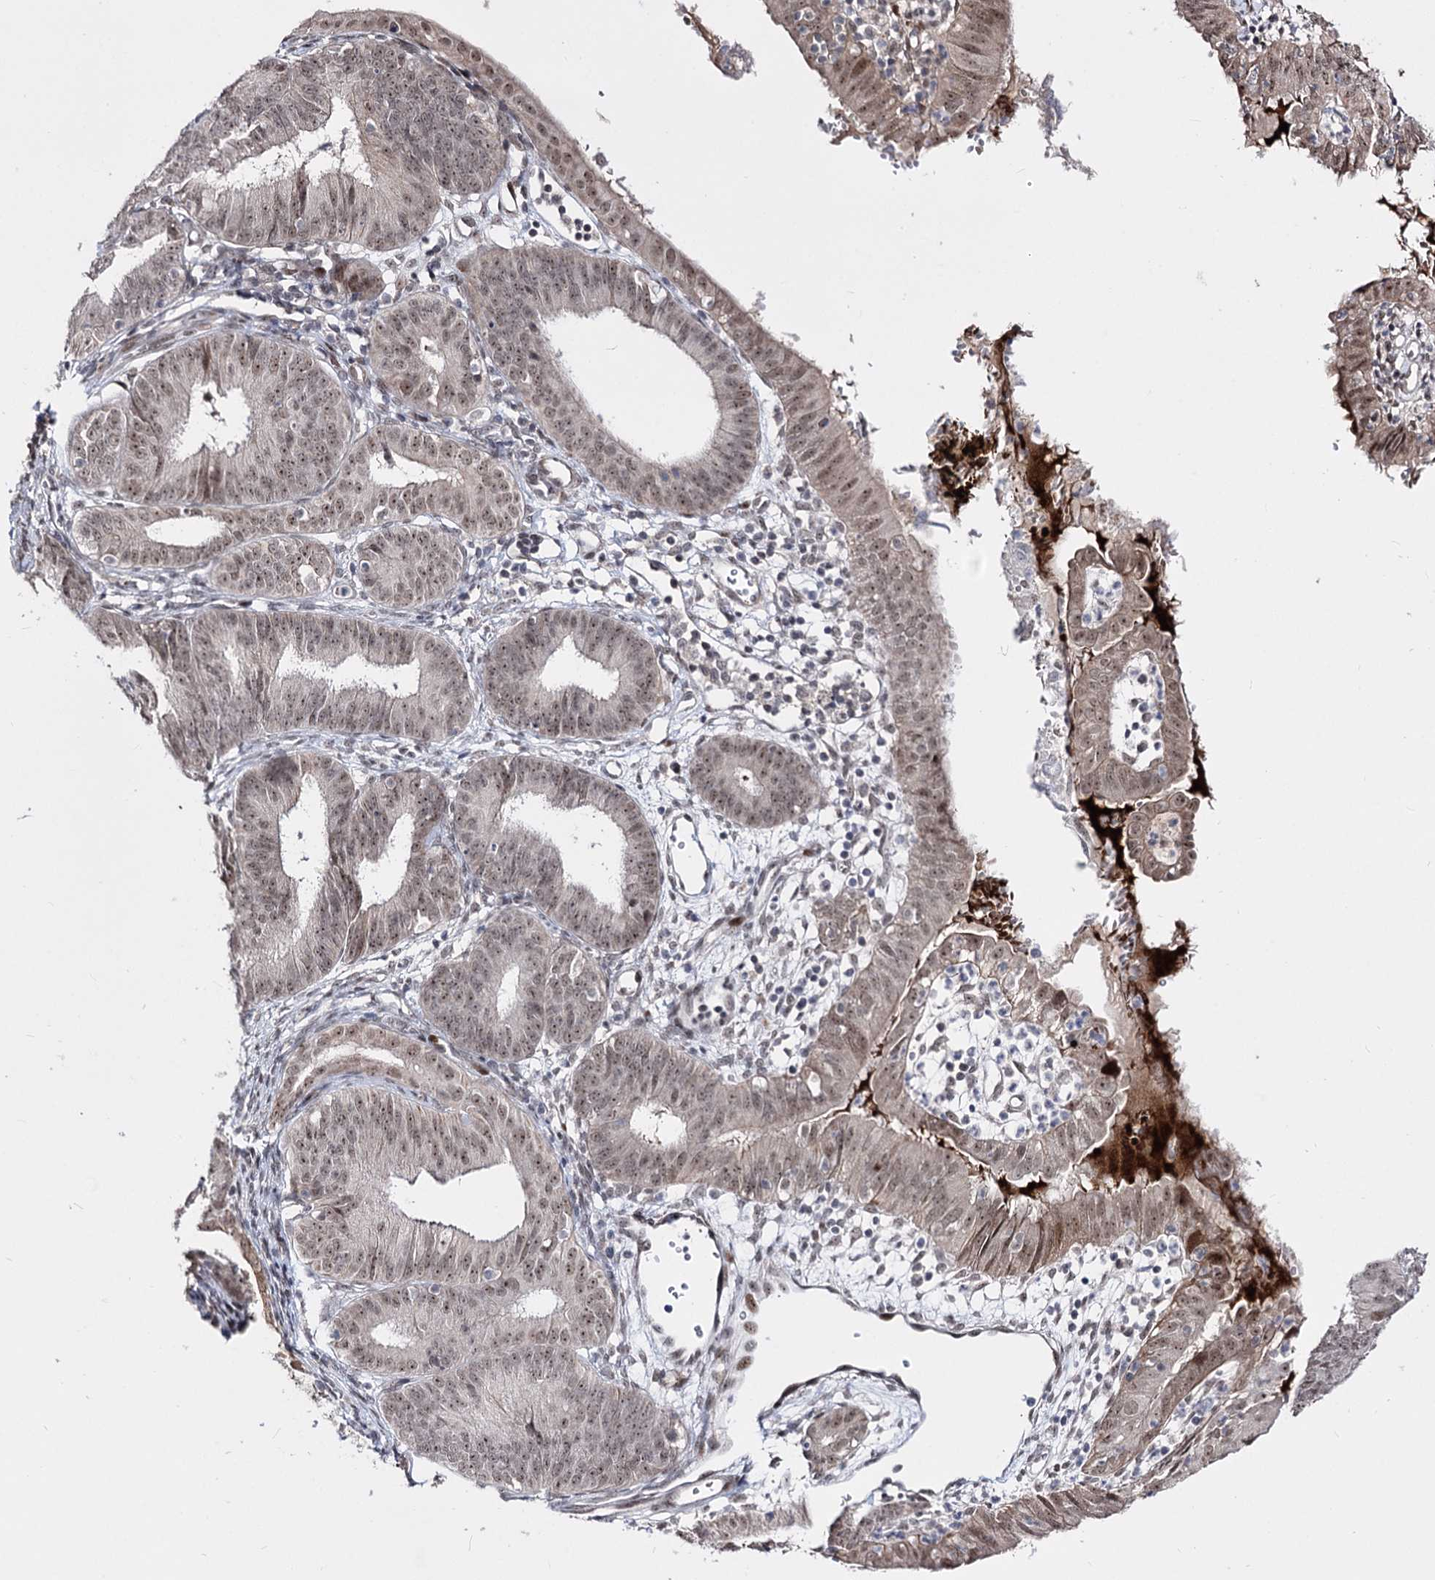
{"staining": {"intensity": "weak", "quantity": ">75%", "location": "nuclear"}, "tissue": "endometrial cancer", "cell_type": "Tumor cells", "image_type": "cancer", "snomed": [{"axis": "morphology", "description": "Adenocarcinoma, NOS"}, {"axis": "topography", "description": "Endometrium"}], "caption": "Protein expression analysis of endometrial adenocarcinoma reveals weak nuclear positivity in about >75% of tumor cells.", "gene": "STOX1", "patient": {"sex": "female", "age": 51}}